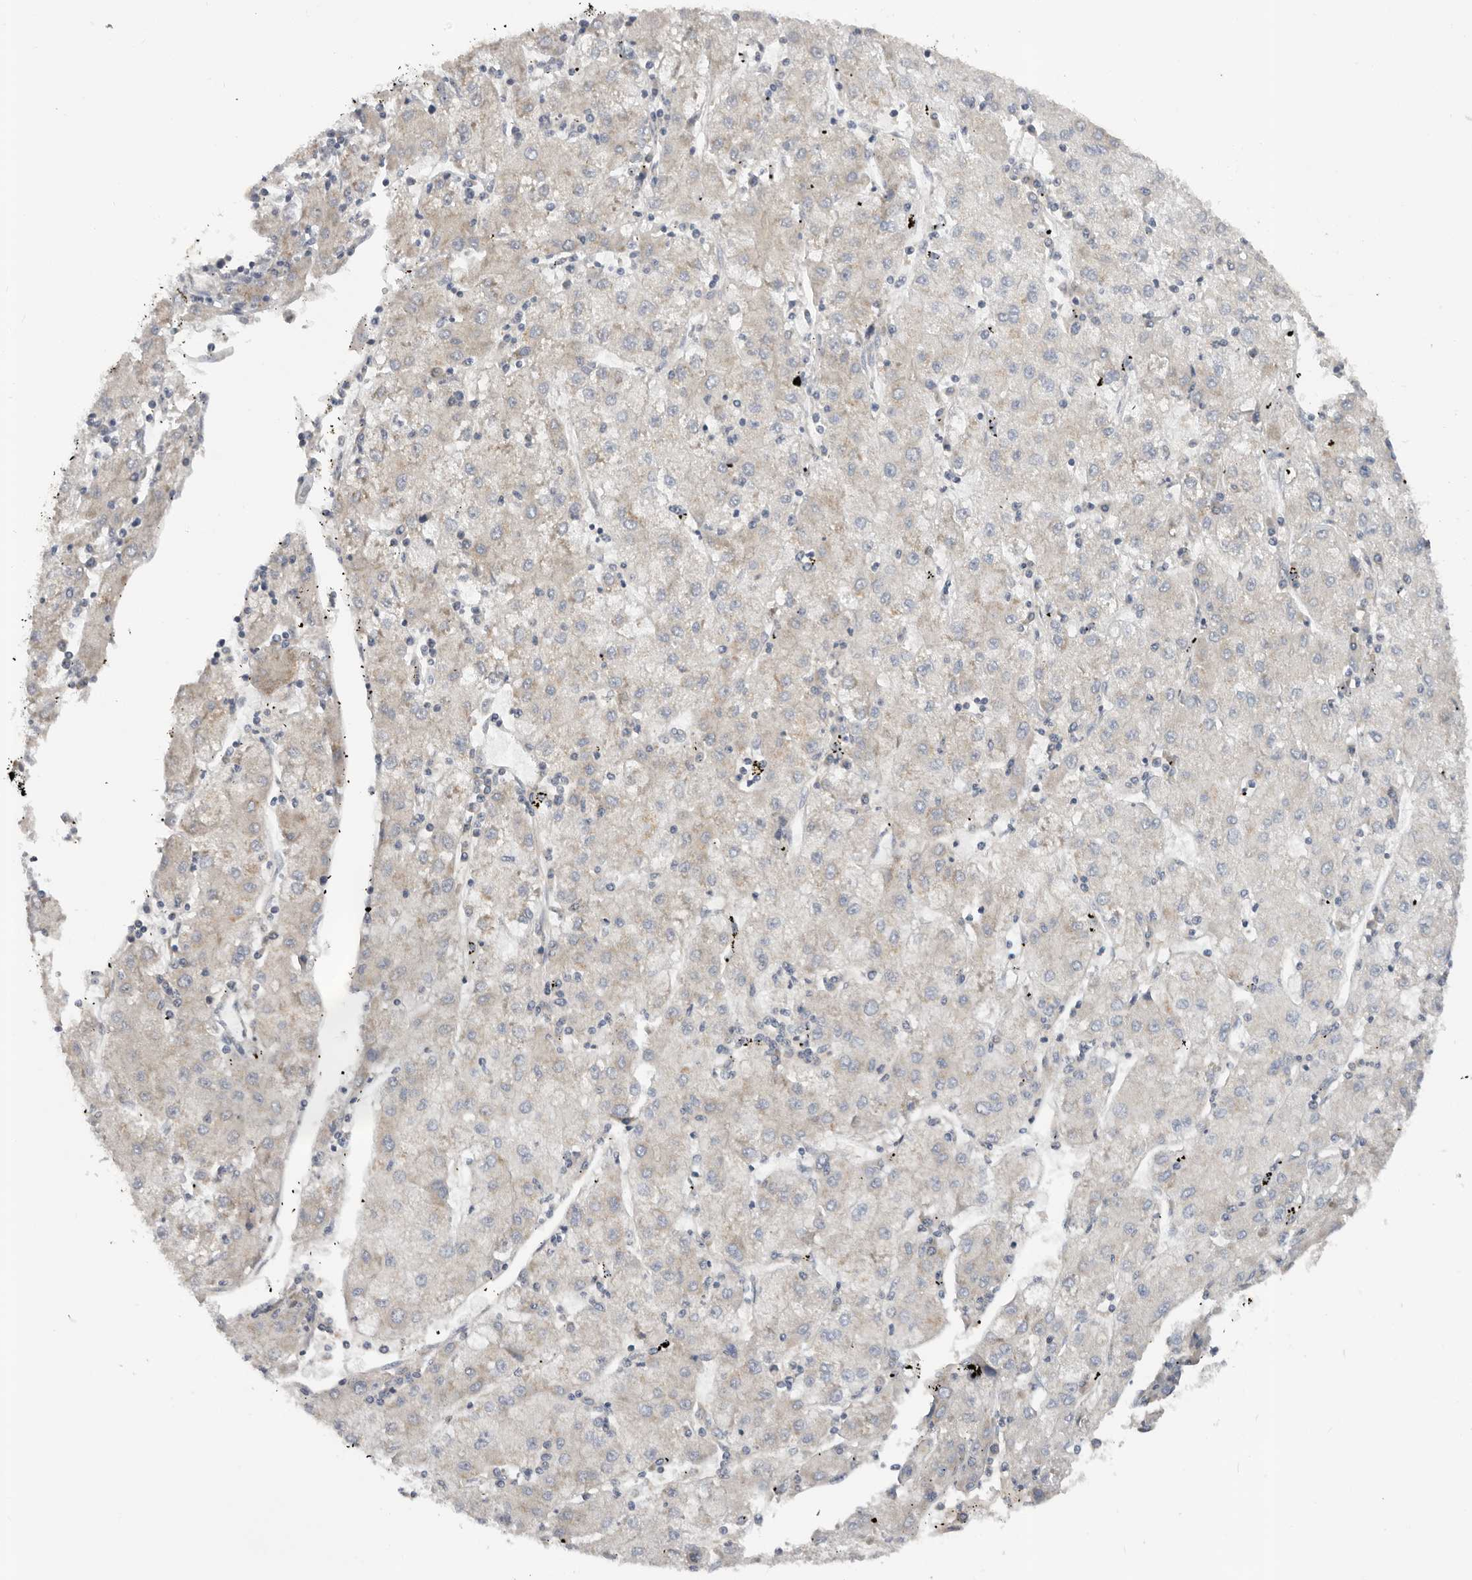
{"staining": {"intensity": "negative", "quantity": "none", "location": "none"}, "tissue": "liver cancer", "cell_type": "Tumor cells", "image_type": "cancer", "snomed": [{"axis": "morphology", "description": "Carcinoma, Hepatocellular, NOS"}, {"axis": "topography", "description": "Liver"}], "caption": "High power microscopy histopathology image of an IHC histopathology image of liver hepatocellular carcinoma, revealing no significant expression in tumor cells.", "gene": "PPP1R42", "patient": {"sex": "male", "age": 72}}